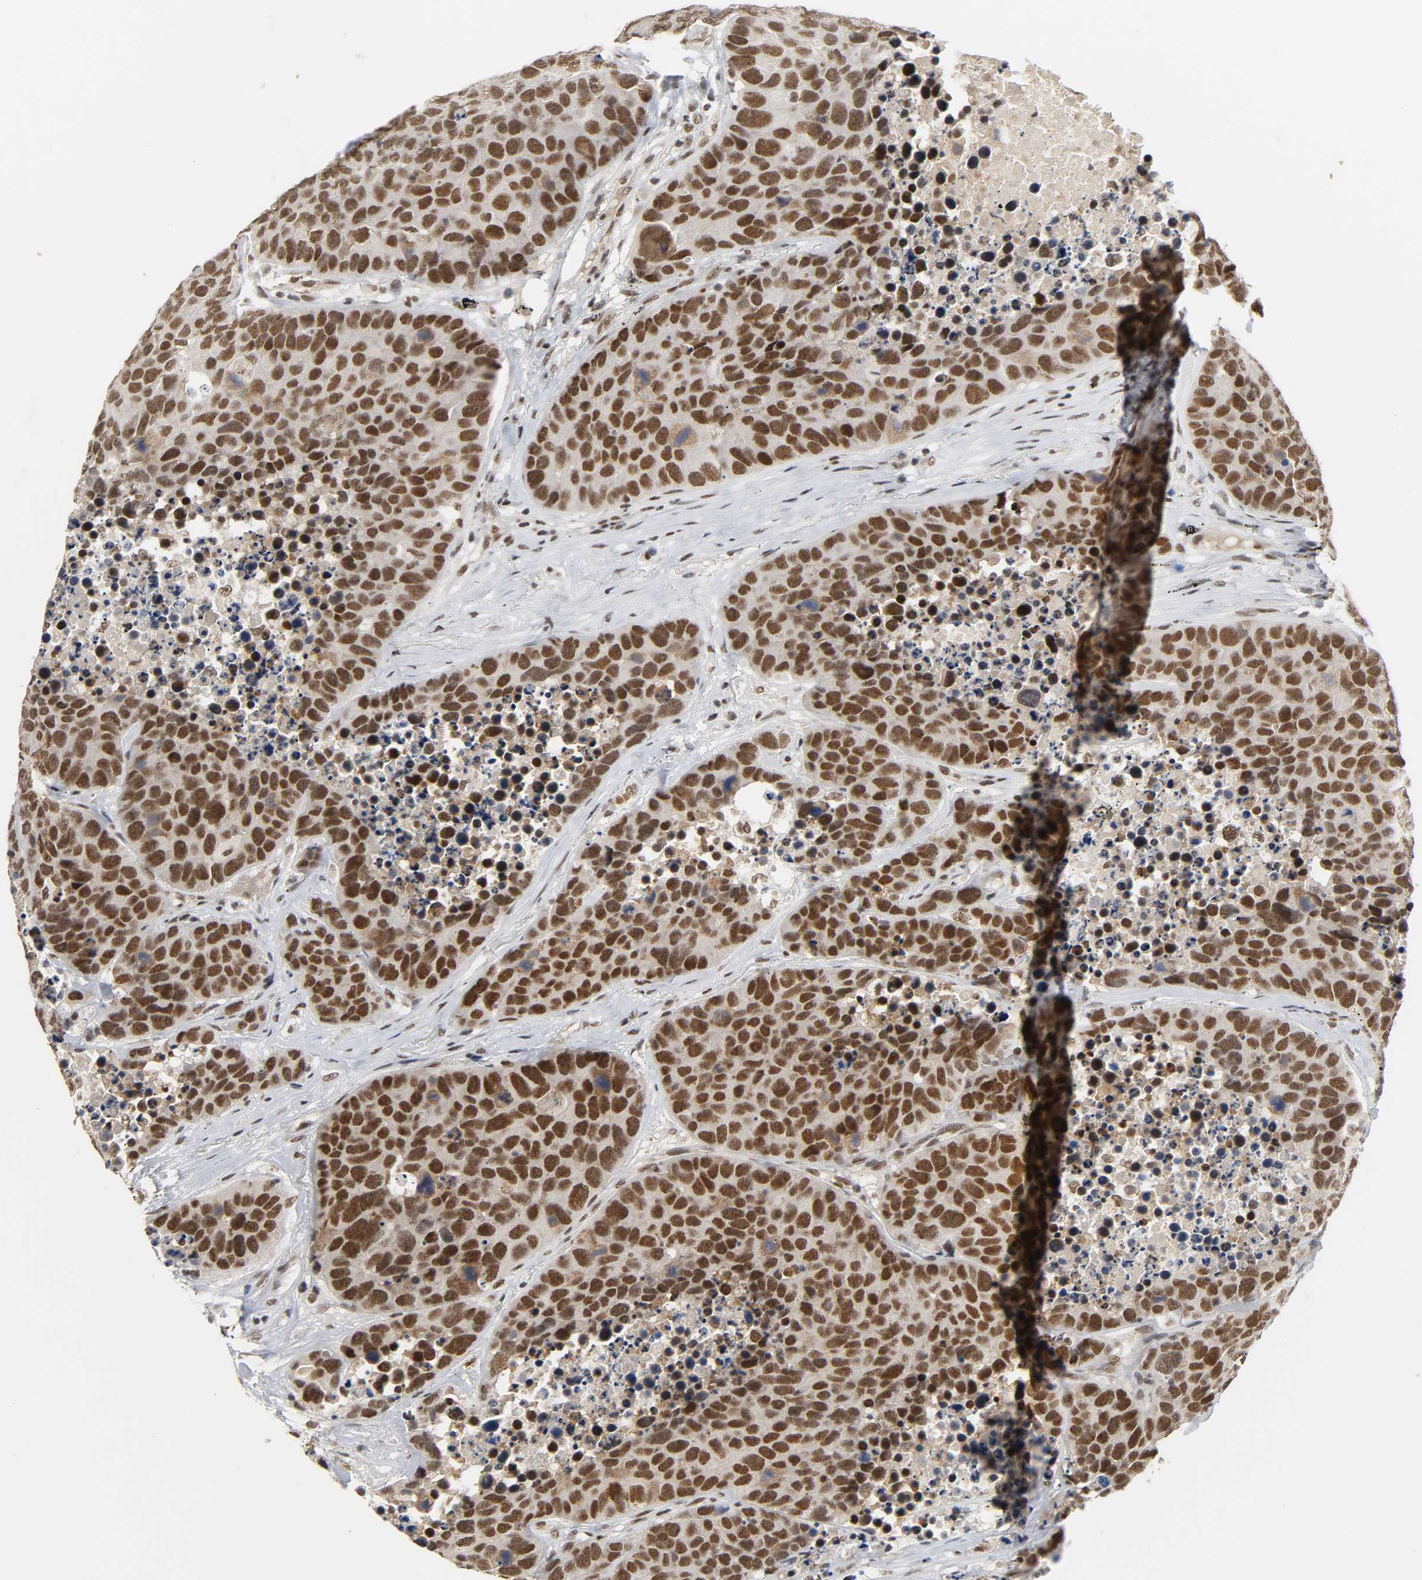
{"staining": {"intensity": "strong", "quantity": ">75%", "location": "nuclear"}, "tissue": "carcinoid", "cell_type": "Tumor cells", "image_type": "cancer", "snomed": [{"axis": "morphology", "description": "Carcinoid, malignant, NOS"}, {"axis": "topography", "description": "Lung"}], "caption": "Malignant carcinoid tissue reveals strong nuclear staining in about >75% of tumor cells The protein of interest is shown in brown color, while the nuclei are stained blue.", "gene": "NCOA6", "patient": {"sex": "male", "age": 60}}